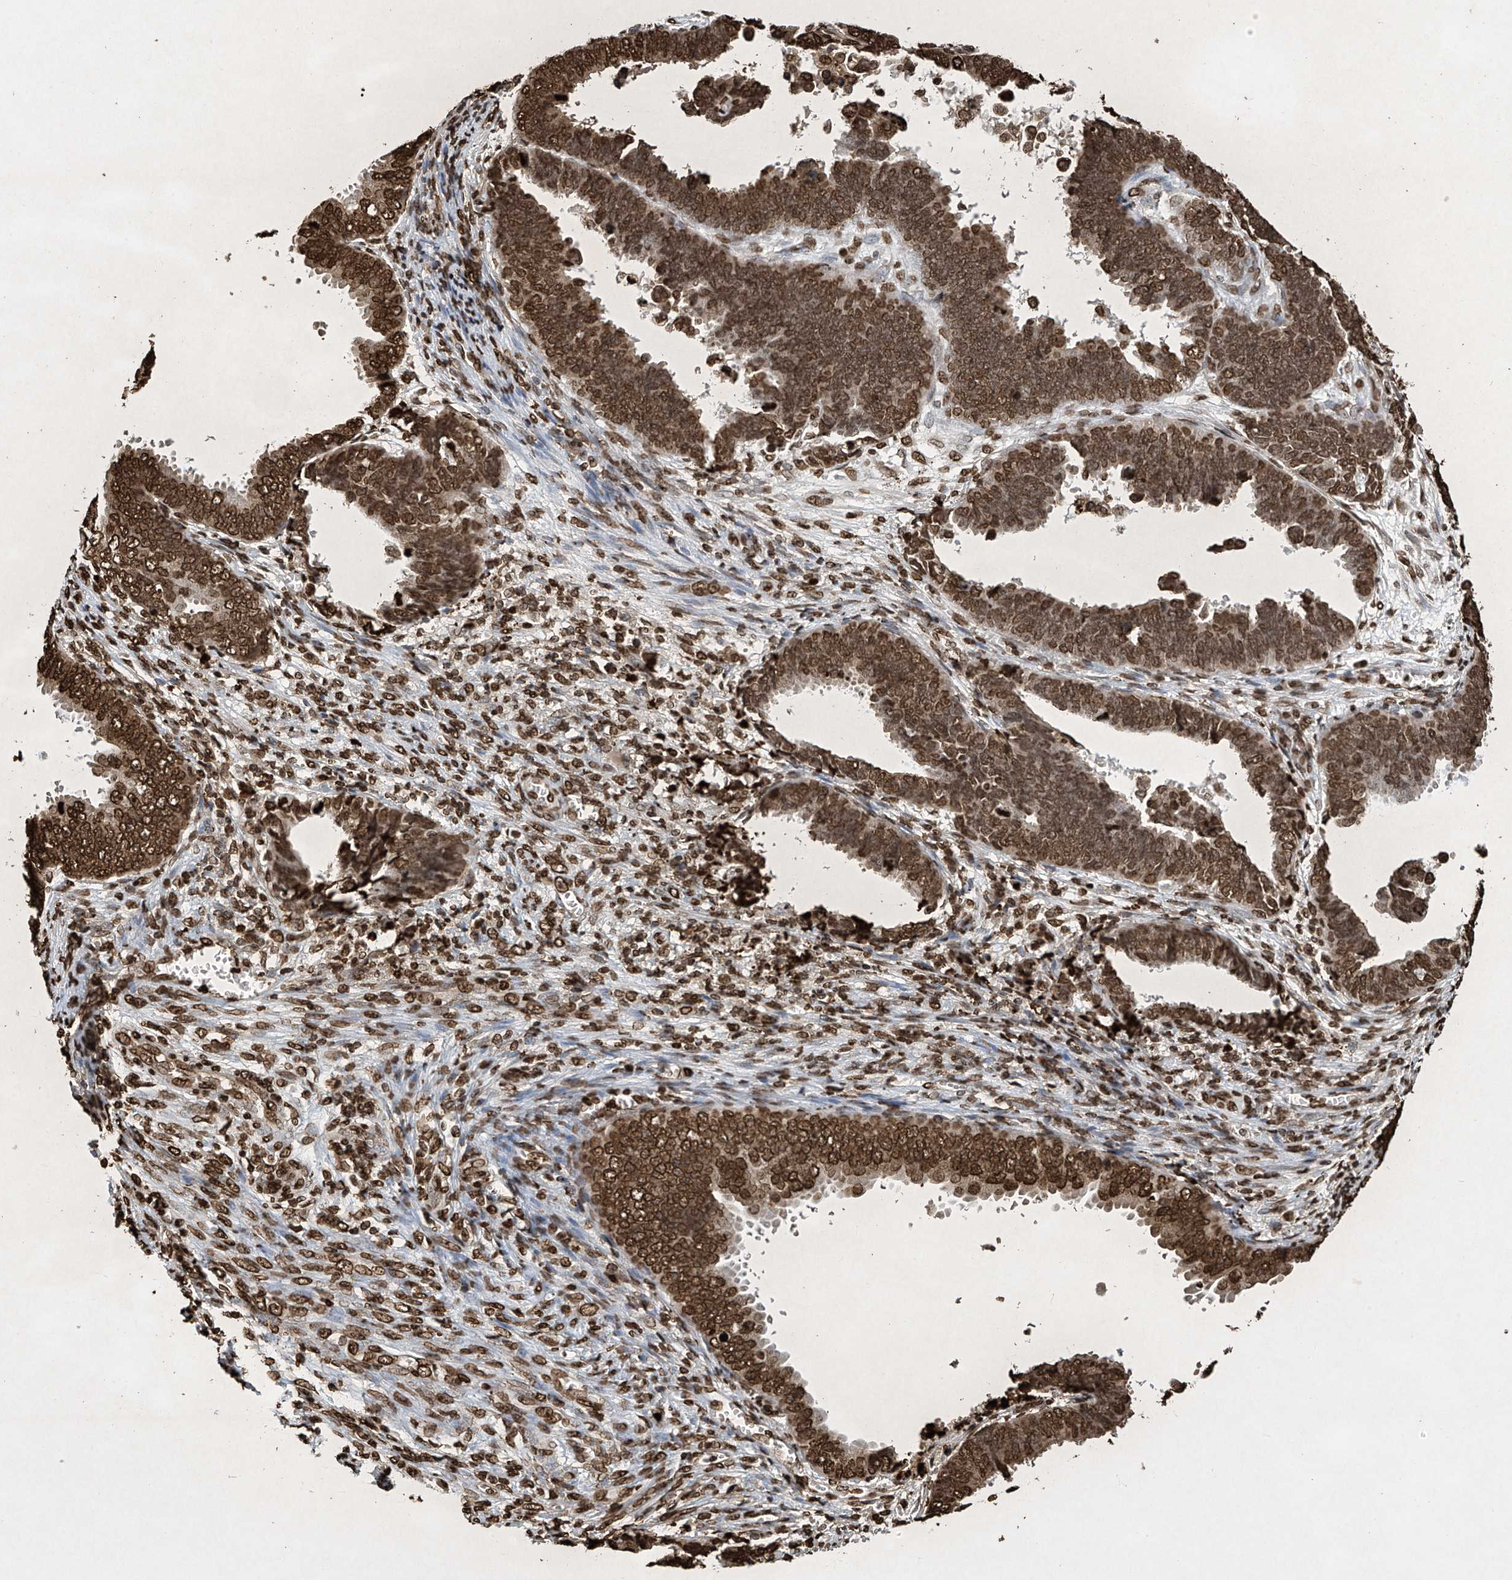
{"staining": {"intensity": "strong", "quantity": ">75%", "location": "nuclear"}, "tissue": "endometrial cancer", "cell_type": "Tumor cells", "image_type": "cancer", "snomed": [{"axis": "morphology", "description": "Adenocarcinoma, NOS"}, {"axis": "topography", "description": "Endometrium"}], "caption": "The immunohistochemical stain highlights strong nuclear expression in tumor cells of adenocarcinoma (endometrial) tissue. The staining was performed using DAB, with brown indicating positive protein expression. Nuclei are stained blue with hematoxylin.", "gene": "H3-3A", "patient": {"sex": "female", "age": 75}}